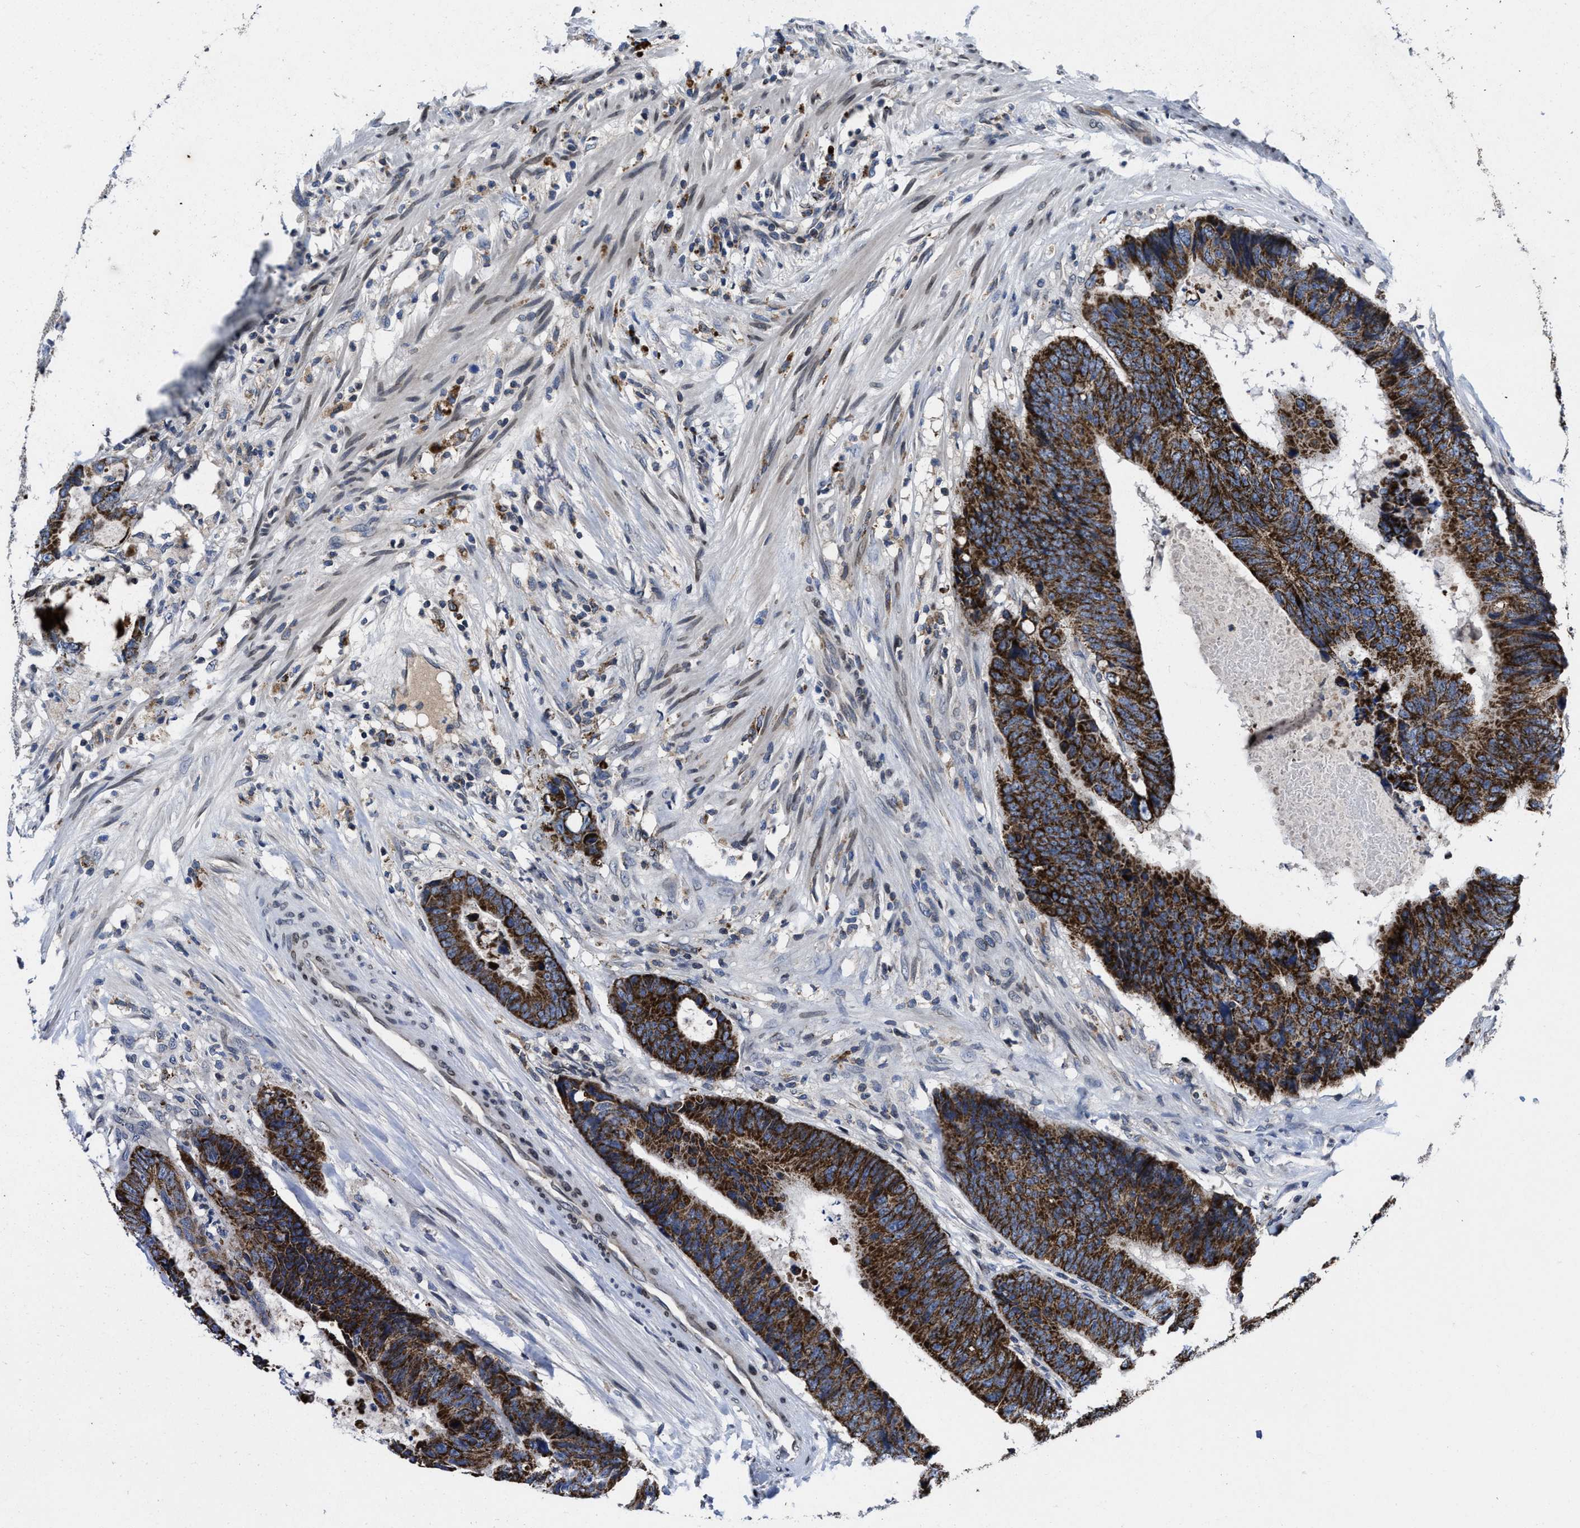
{"staining": {"intensity": "strong", "quantity": ">75%", "location": "cytoplasmic/membranous"}, "tissue": "colorectal cancer", "cell_type": "Tumor cells", "image_type": "cancer", "snomed": [{"axis": "morphology", "description": "Adenocarcinoma, NOS"}, {"axis": "topography", "description": "Colon"}], "caption": "Immunohistochemical staining of human colorectal cancer exhibits high levels of strong cytoplasmic/membranous protein positivity in approximately >75% of tumor cells. Using DAB (brown) and hematoxylin (blue) stains, captured at high magnification using brightfield microscopy.", "gene": "CACNA1D", "patient": {"sex": "male", "age": 56}}